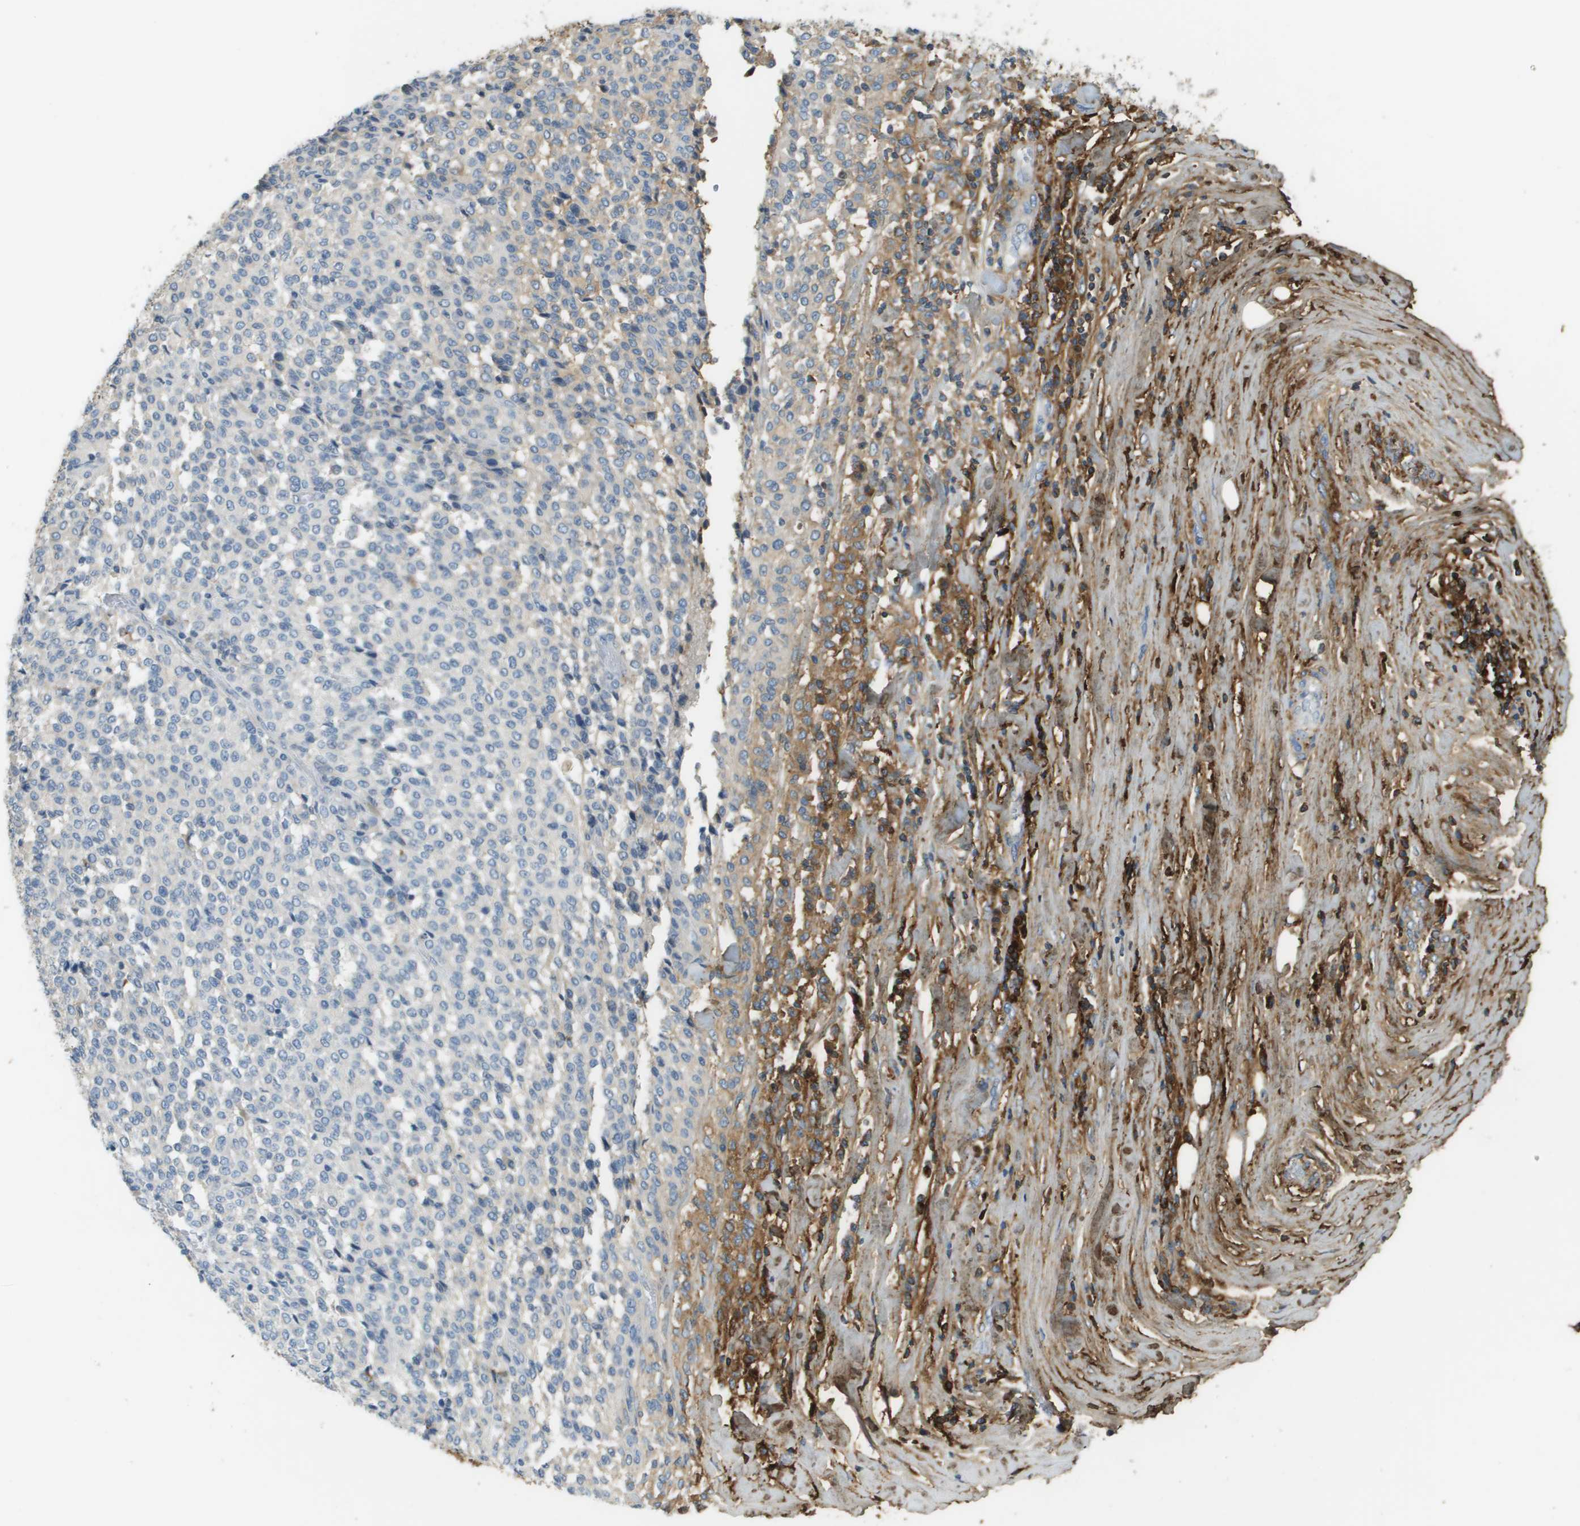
{"staining": {"intensity": "moderate", "quantity": "<25%", "location": "cytoplasmic/membranous"}, "tissue": "melanoma", "cell_type": "Tumor cells", "image_type": "cancer", "snomed": [{"axis": "morphology", "description": "Malignant melanoma, Metastatic site"}, {"axis": "topography", "description": "Pancreas"}], "caption": "Brown immunohistochemical staining in human melanoma shows moderate cytoplasmic/membranous staining in approximately <25% of tumor cells. (brown staining indicates protein expression, while blue staining denotes nuclei).", "gene": "DCN", "patient": {"sex": "female", "age": 30}}